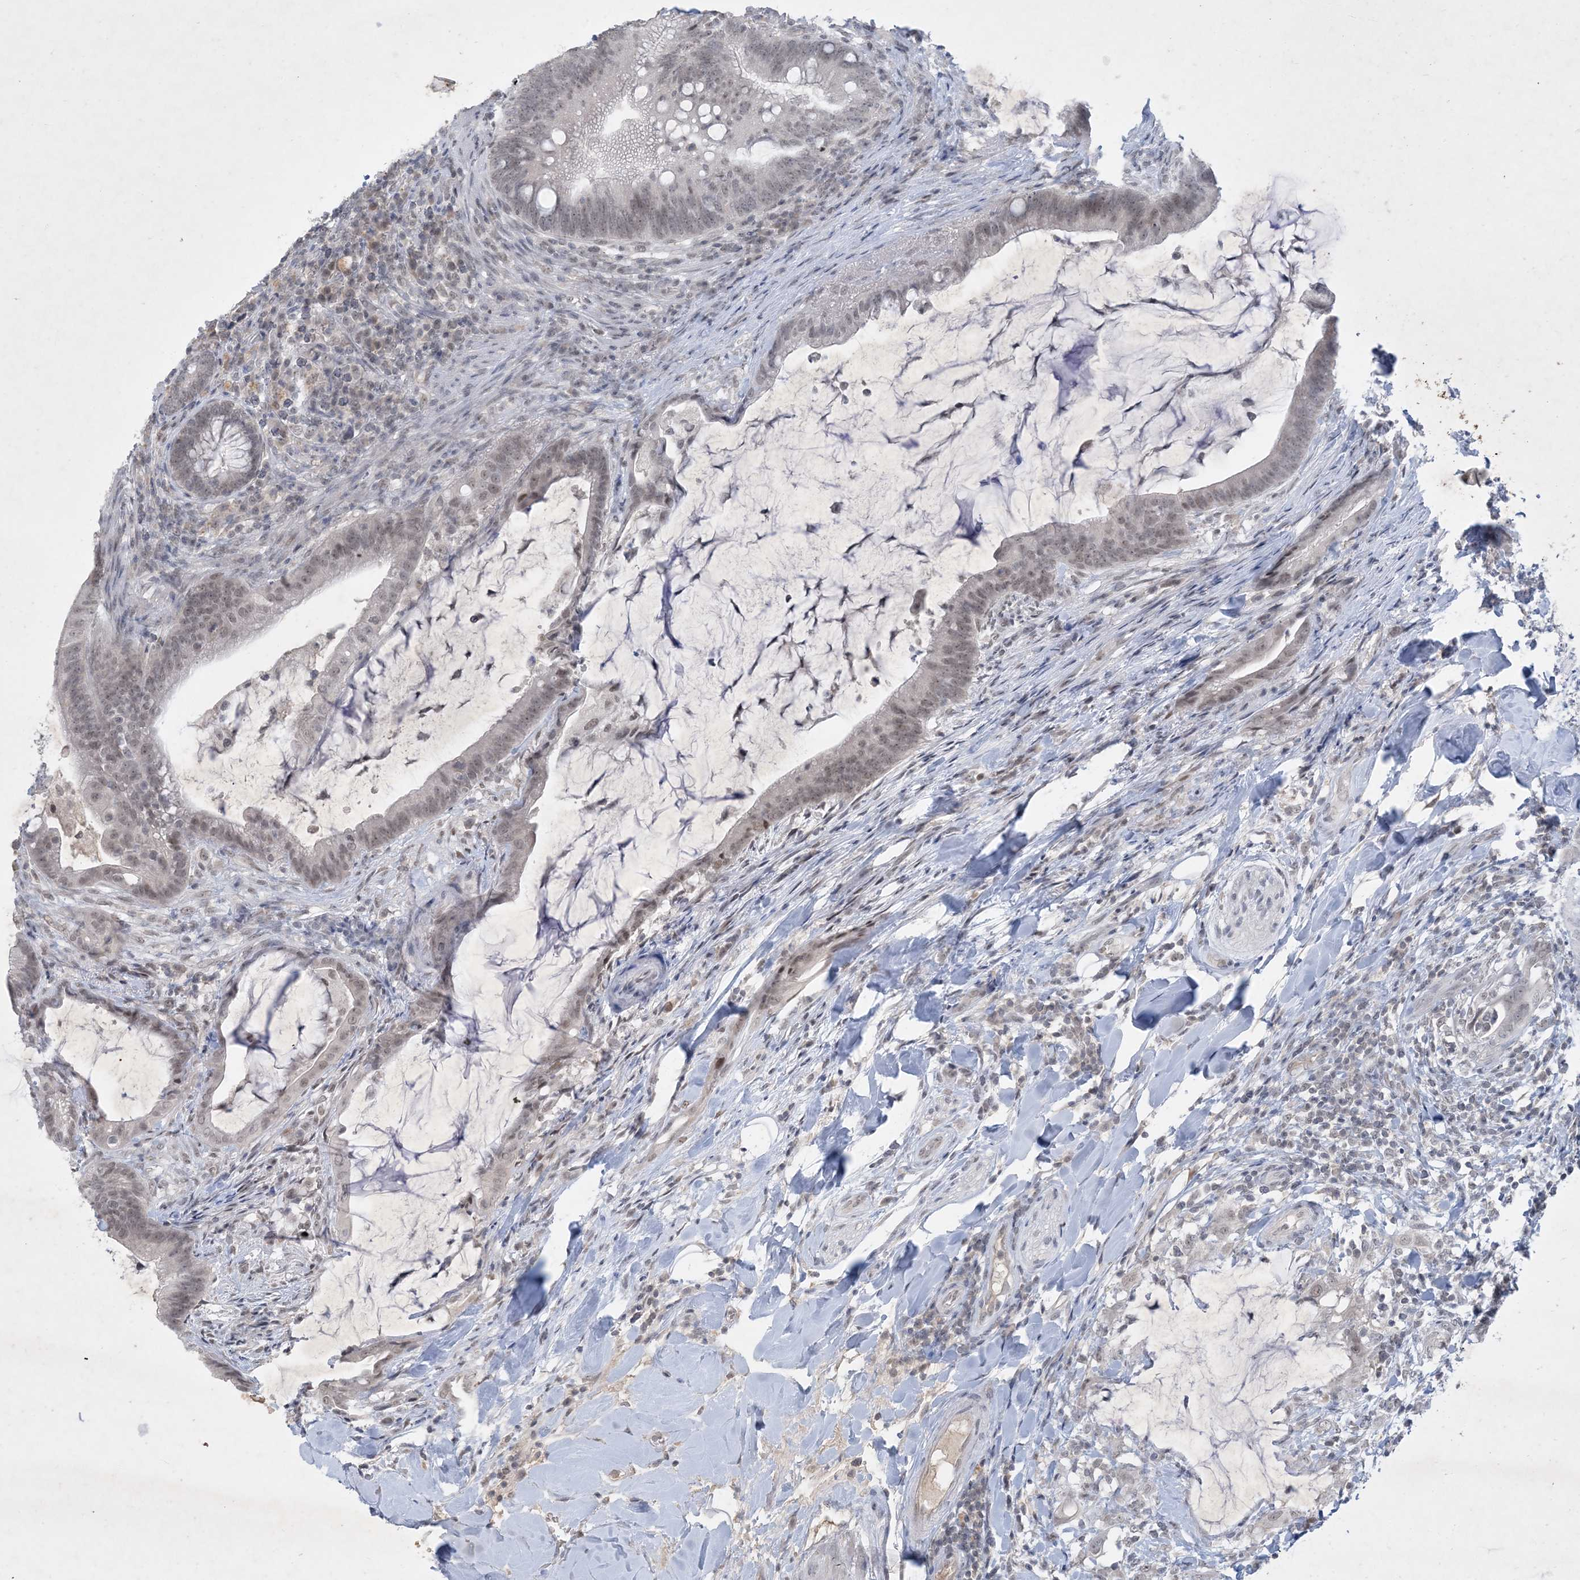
{"staining": {"intensity": "weak", "quantity": ">75%", "location": "nuclear"}, "tissue": "colorectal cancer", "cell_type": "Tumor cells", "image_type": "cancer", "snomed": [{"axis": "morphology", "description": "Adenocarcinoma, NOS"}, {"axis": "topography", "description": "Colon"}], "caption": "Human colorectal adenocarcinoma stained with a protein marker displays weak staining in tumor cells.", "gene": "ZNF674", "patient": {"sex": "female", "age": 66}}